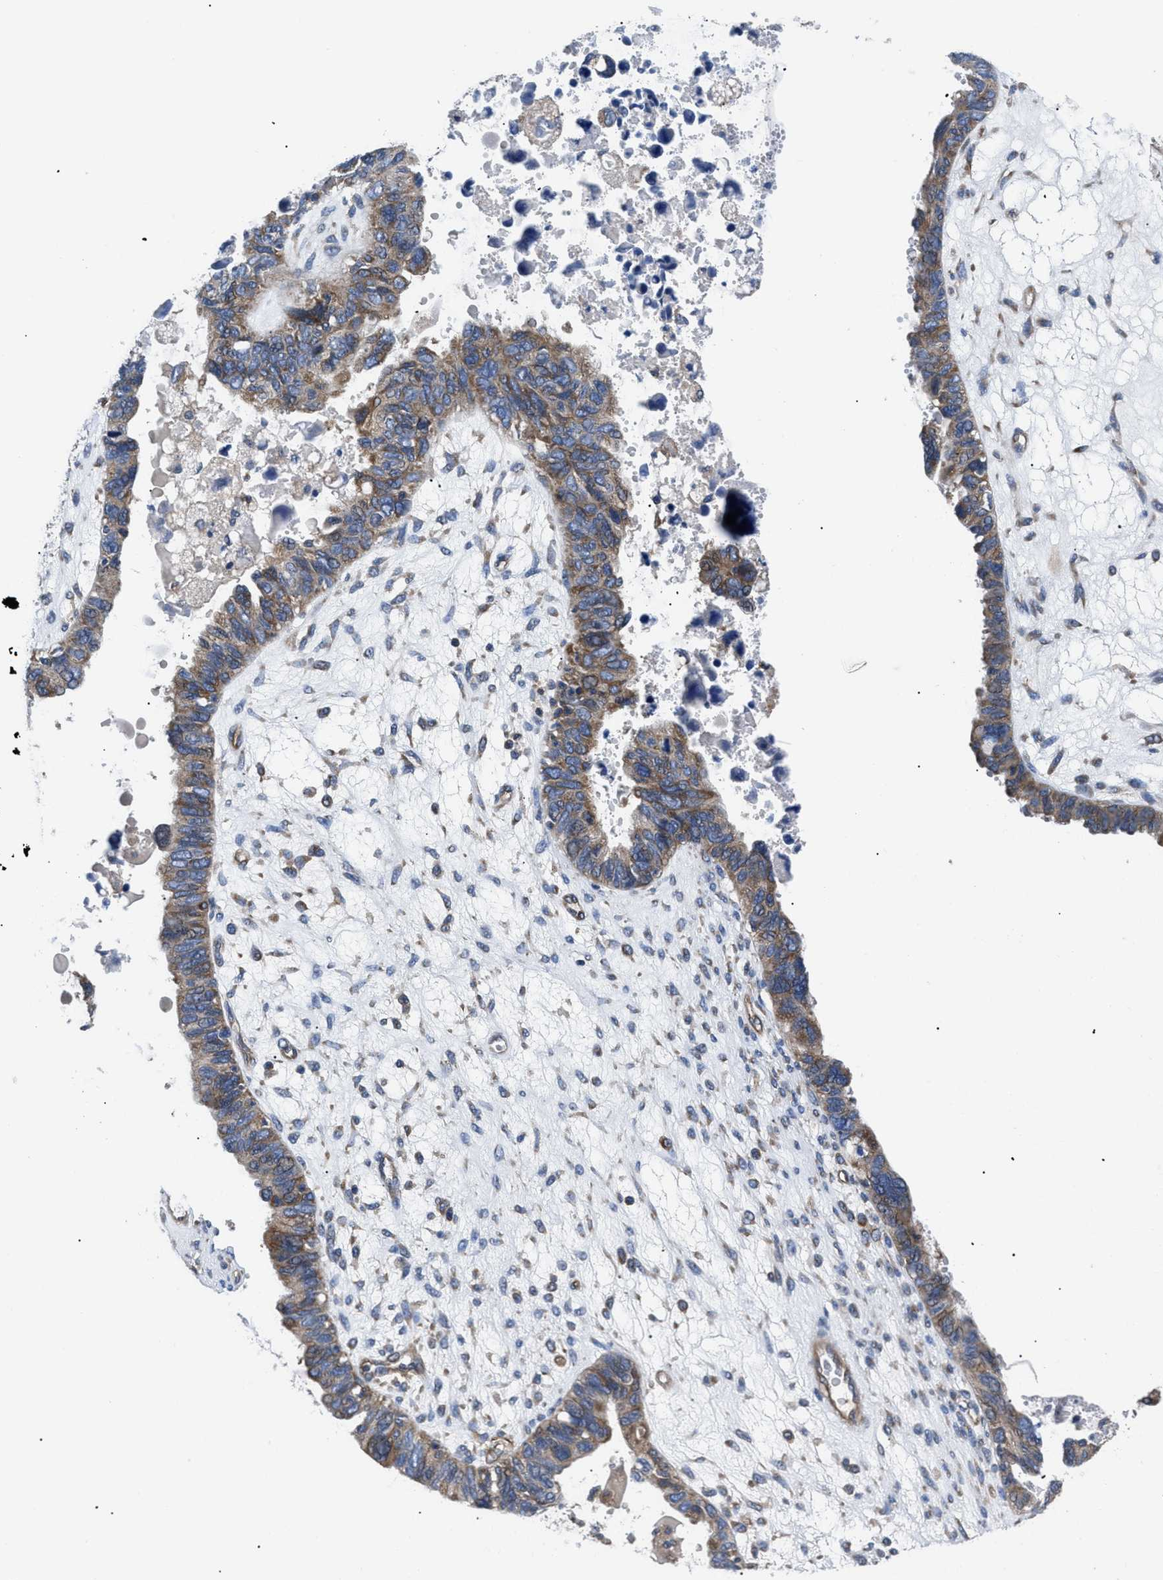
{"staining": {"intensity": "moderate", "quantity": ">75%", "location": "cytoplasmic/membranous"}, "tissue": "ovarian cancer", "cell_type": "Tumor cells", "image_type": "cancer", "snomed": [{"axis": "morphology", "description": "Cystadenocarcinoma, serous, NOS"}, {"axis": "topography", "description": "Ovary"}], "caption": "About >75% of tumor cells in human serous cystadenocarcinoma (ovarian) display moderate cytoplasmic/membranous protein staining as visualized by brown immunohistochemical staining.", "gene": "NT5E", "patient": {"sex": "female", "age": 79}}